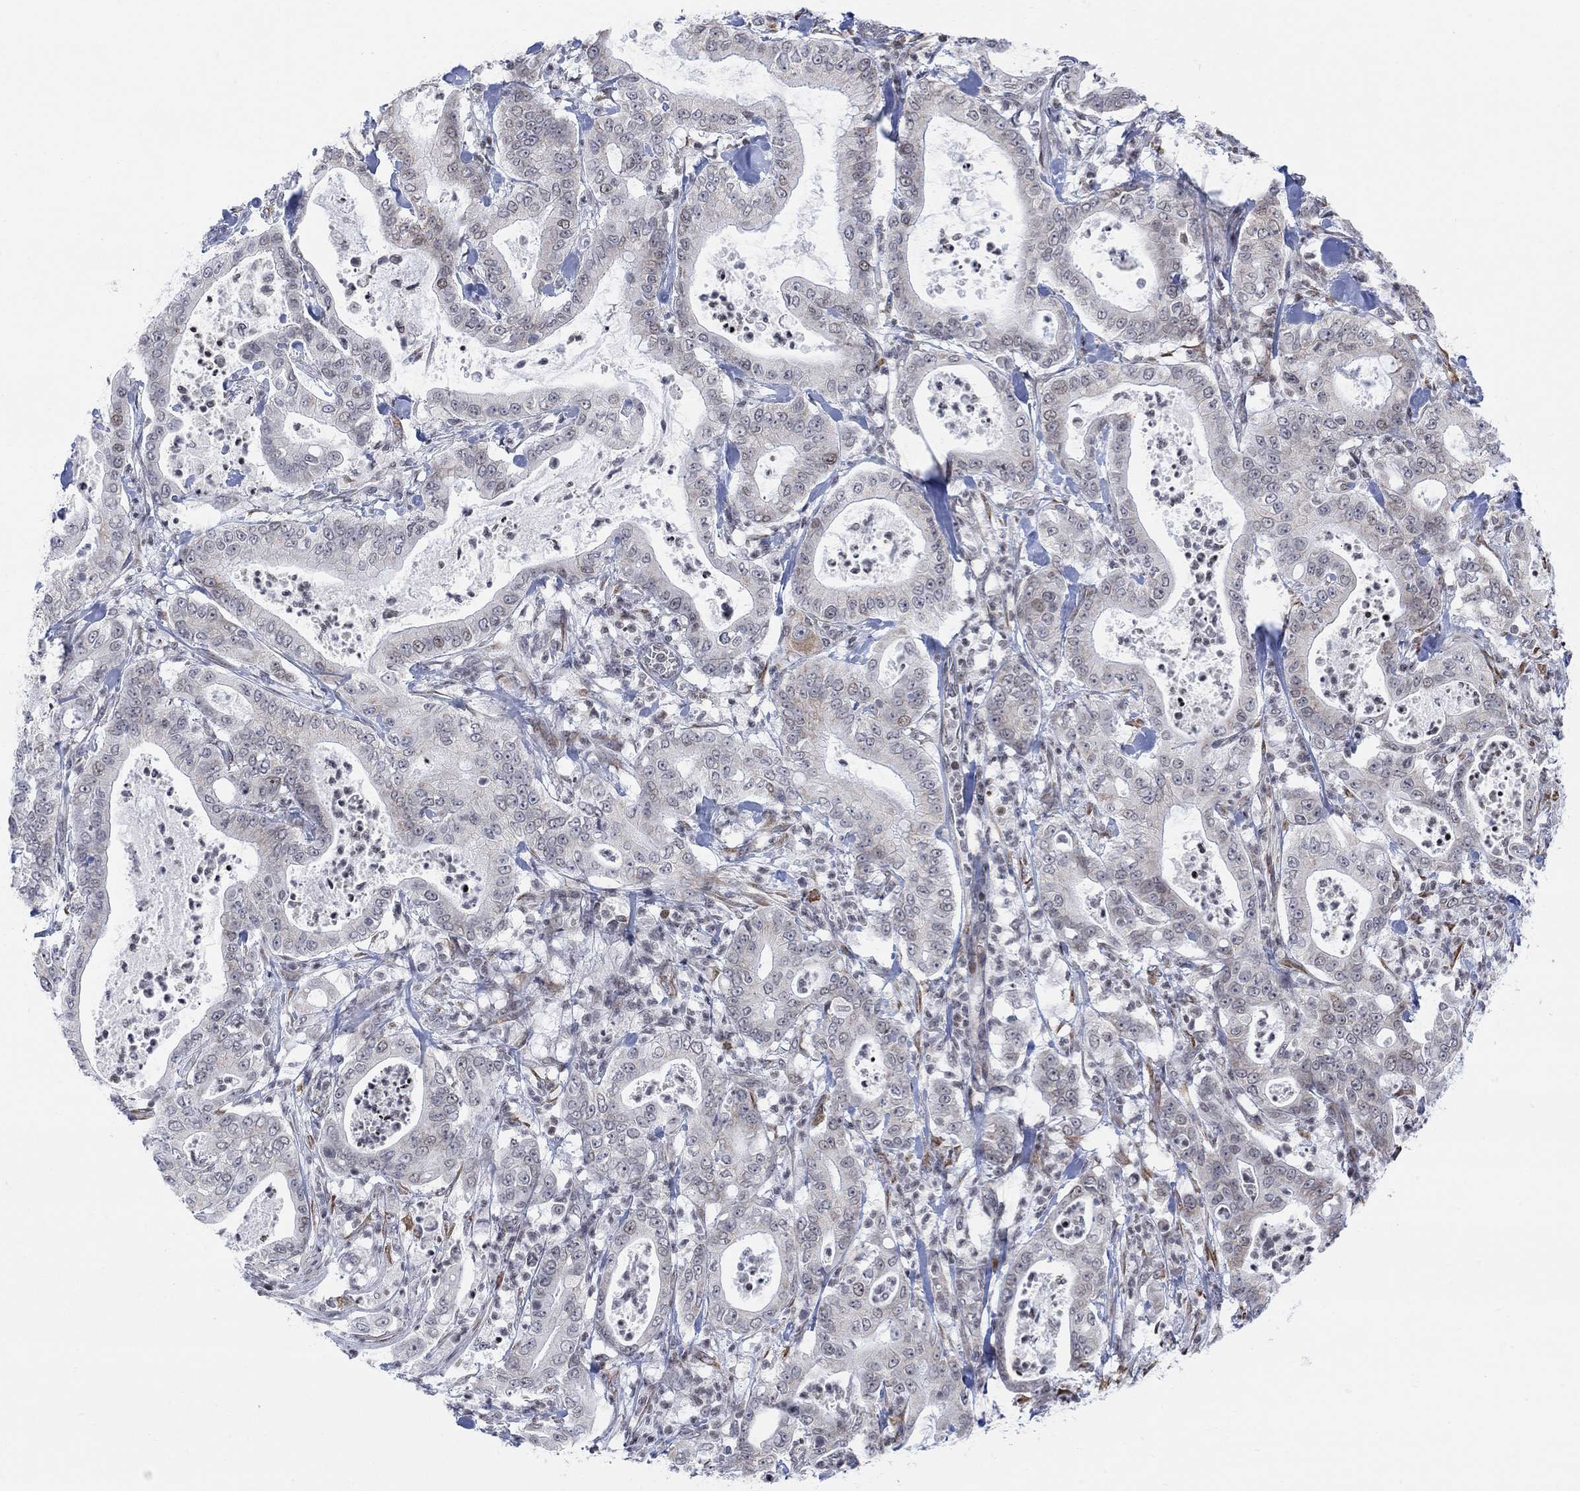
{"staining": {"intensity": "negative", "quantity": "none", "location": "none"}, "tissue": "pancreatic cancer", "cell_type": "Tumor cells", "image_type": "cancer", "snomed": [{"axis": "morphology", "description": "Adenocarcinoma, NOS"}, {"axis": "topography", "description": "Pancreas"}], "caption": "Tumor cells show no significant expression in pancreatic cancer.", "gene": "ABHD14A", "patient": {"sex": "male", "age": 71}}